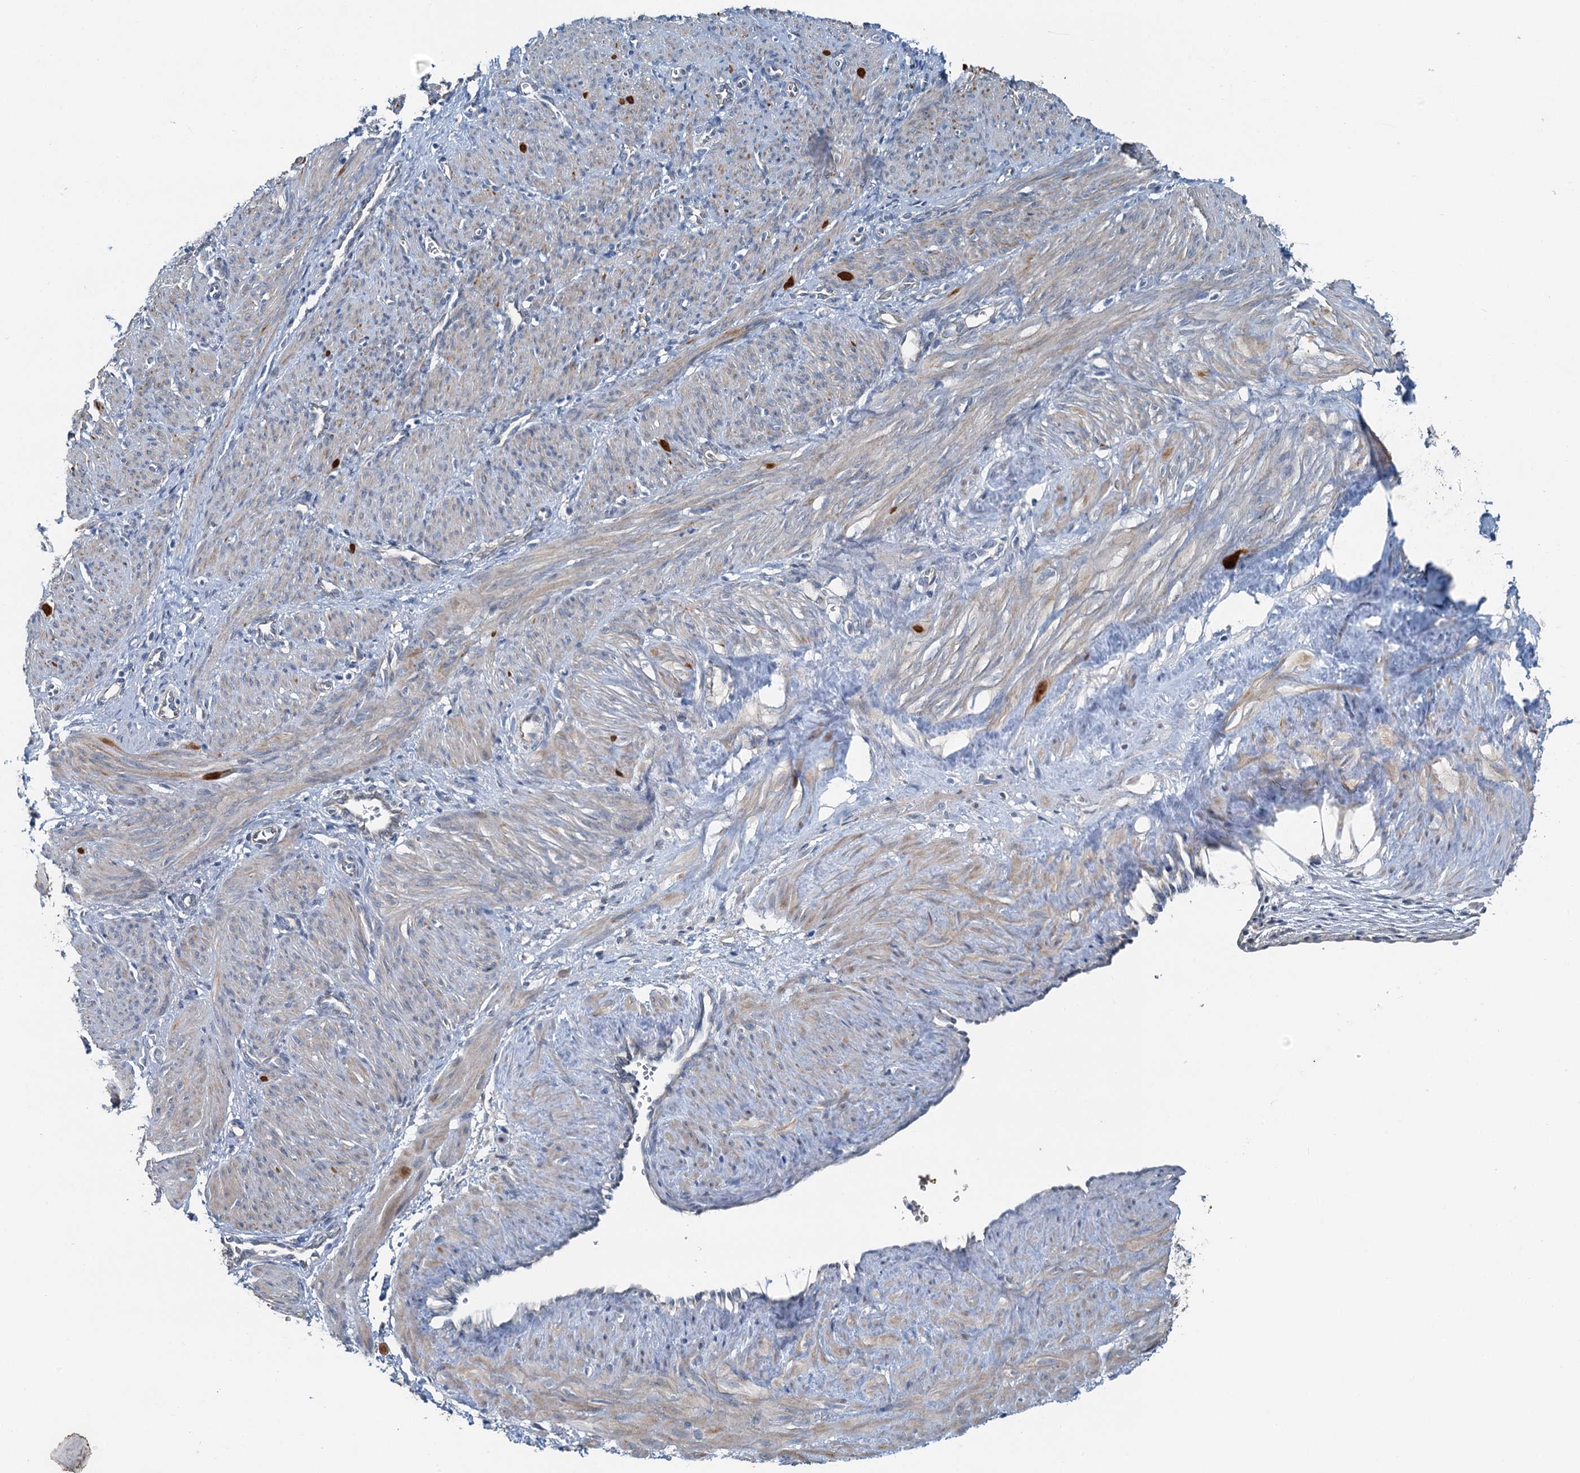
{"staining": {"intensity": "negative", "quantity": "none", "location": "none"}, "tissue": "smooth muscle", "cell_type": "Smooth muscle cells", "image_type": "normal", "snomed": [{"axis": "morphology", "description": "Normal tissue, NOS"}, {"axis": "topography", "description": "Endometrium"}], "caption": "DAB (3,3'-diaminobenzidine) immunohistochemical staining of normal smooth muscle shows no significant staining in smooth muscle cells. (DAB immunohistochemistry (IHC) with hematoxylin counter stain).", "gene": "C6orf120", "patient": {"sex": "female", "age": 33}}